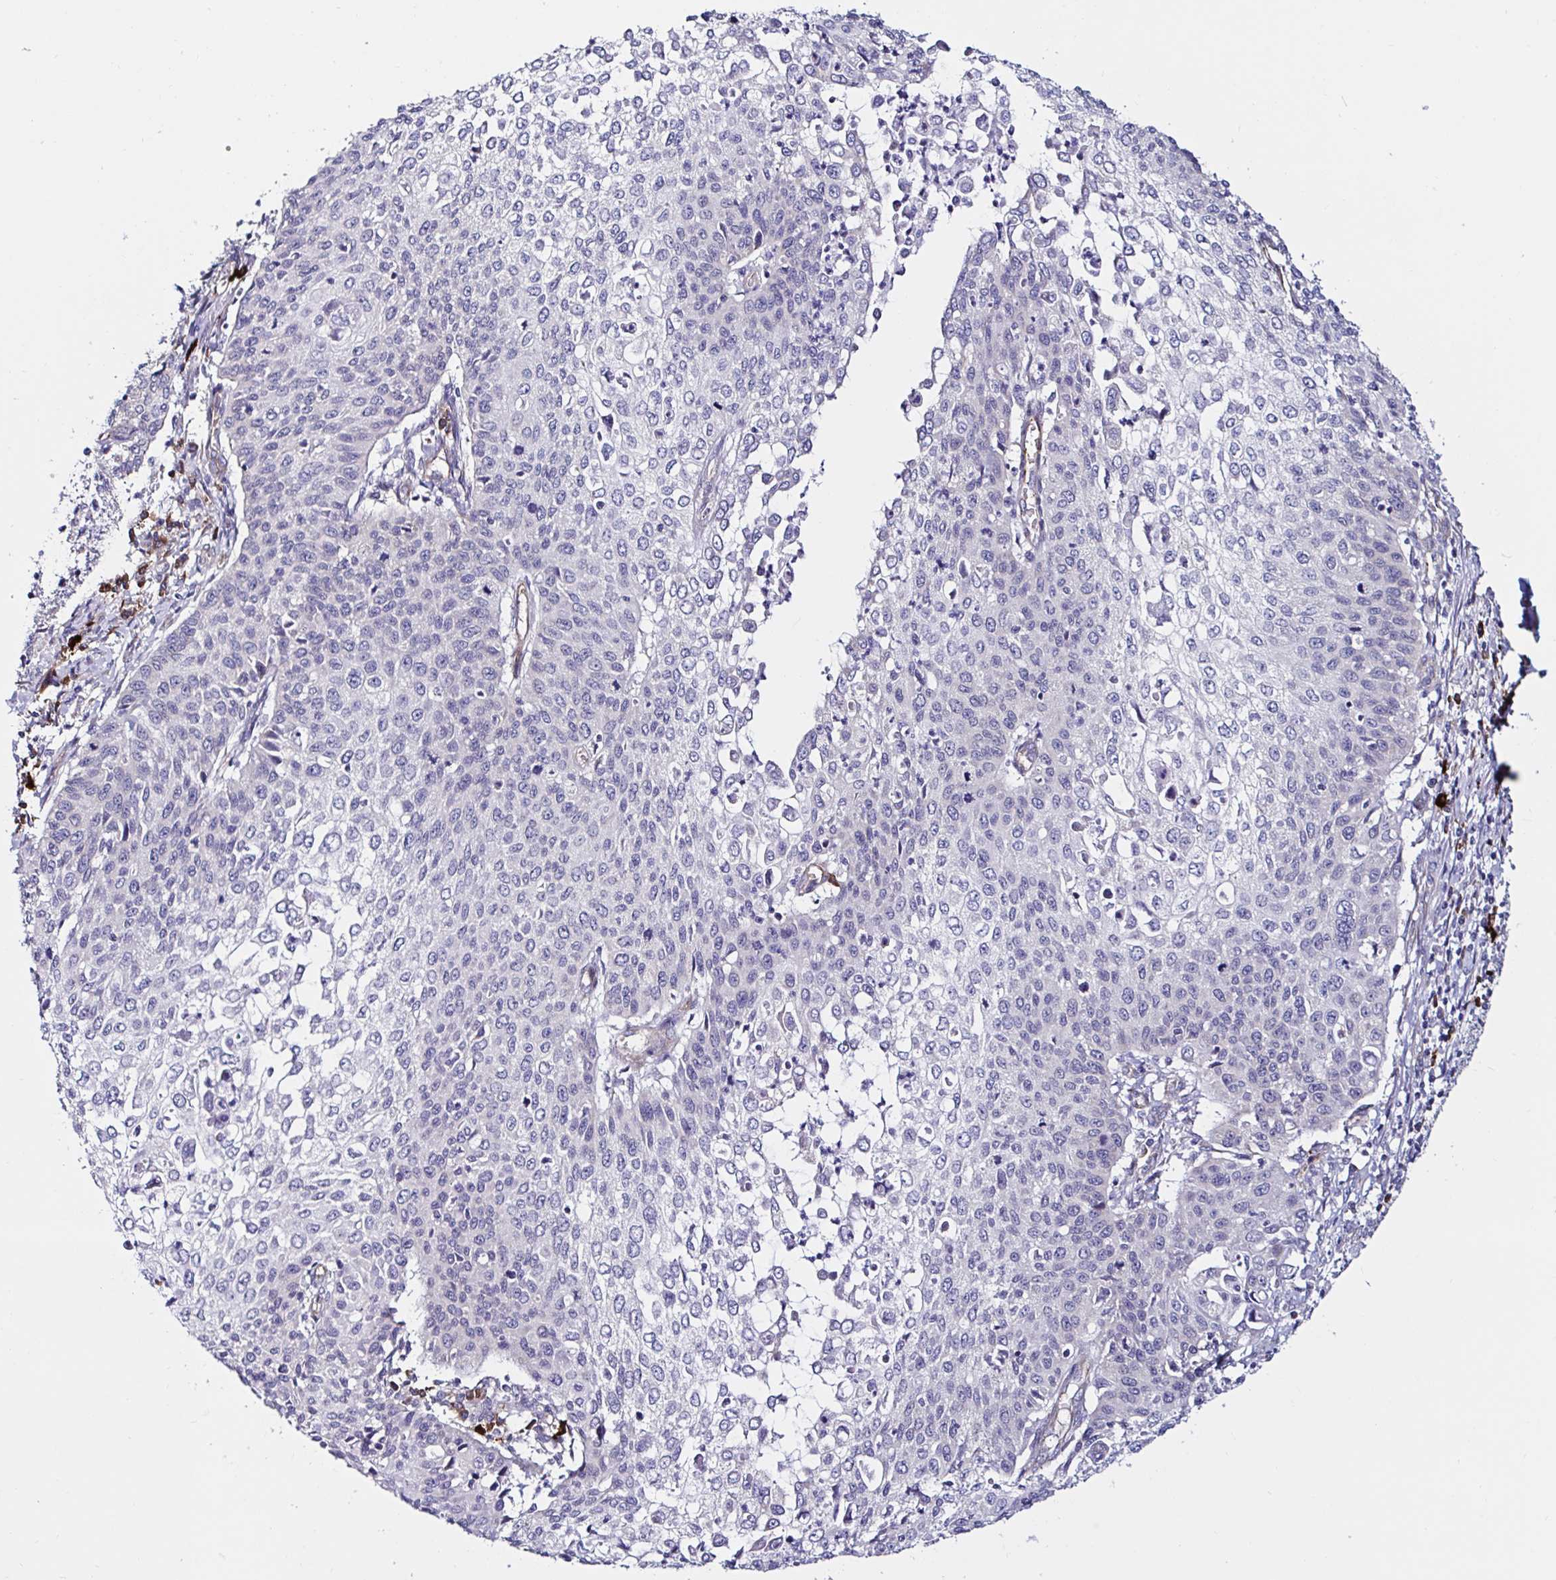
{"staining": {"intensity": "negative", "quantity": "none", "location": "none"}, "tissue": "cervical cancer", "cell_type": "Tumor cells", "image_type": "cancer", "snomed": [{"axis": "morphology", "description": "Squamous cell carcinoma, NOS"}, {"axis": "topography", "description": "Cervix"}], "caption": "This is an immunohistochemistry photomicrograph of cervical cancer (squamous cell carcinoma). There is no staining in tumor cells.", "gene": "VSIG2", "patient": {"sex": "female", "age": 65}}